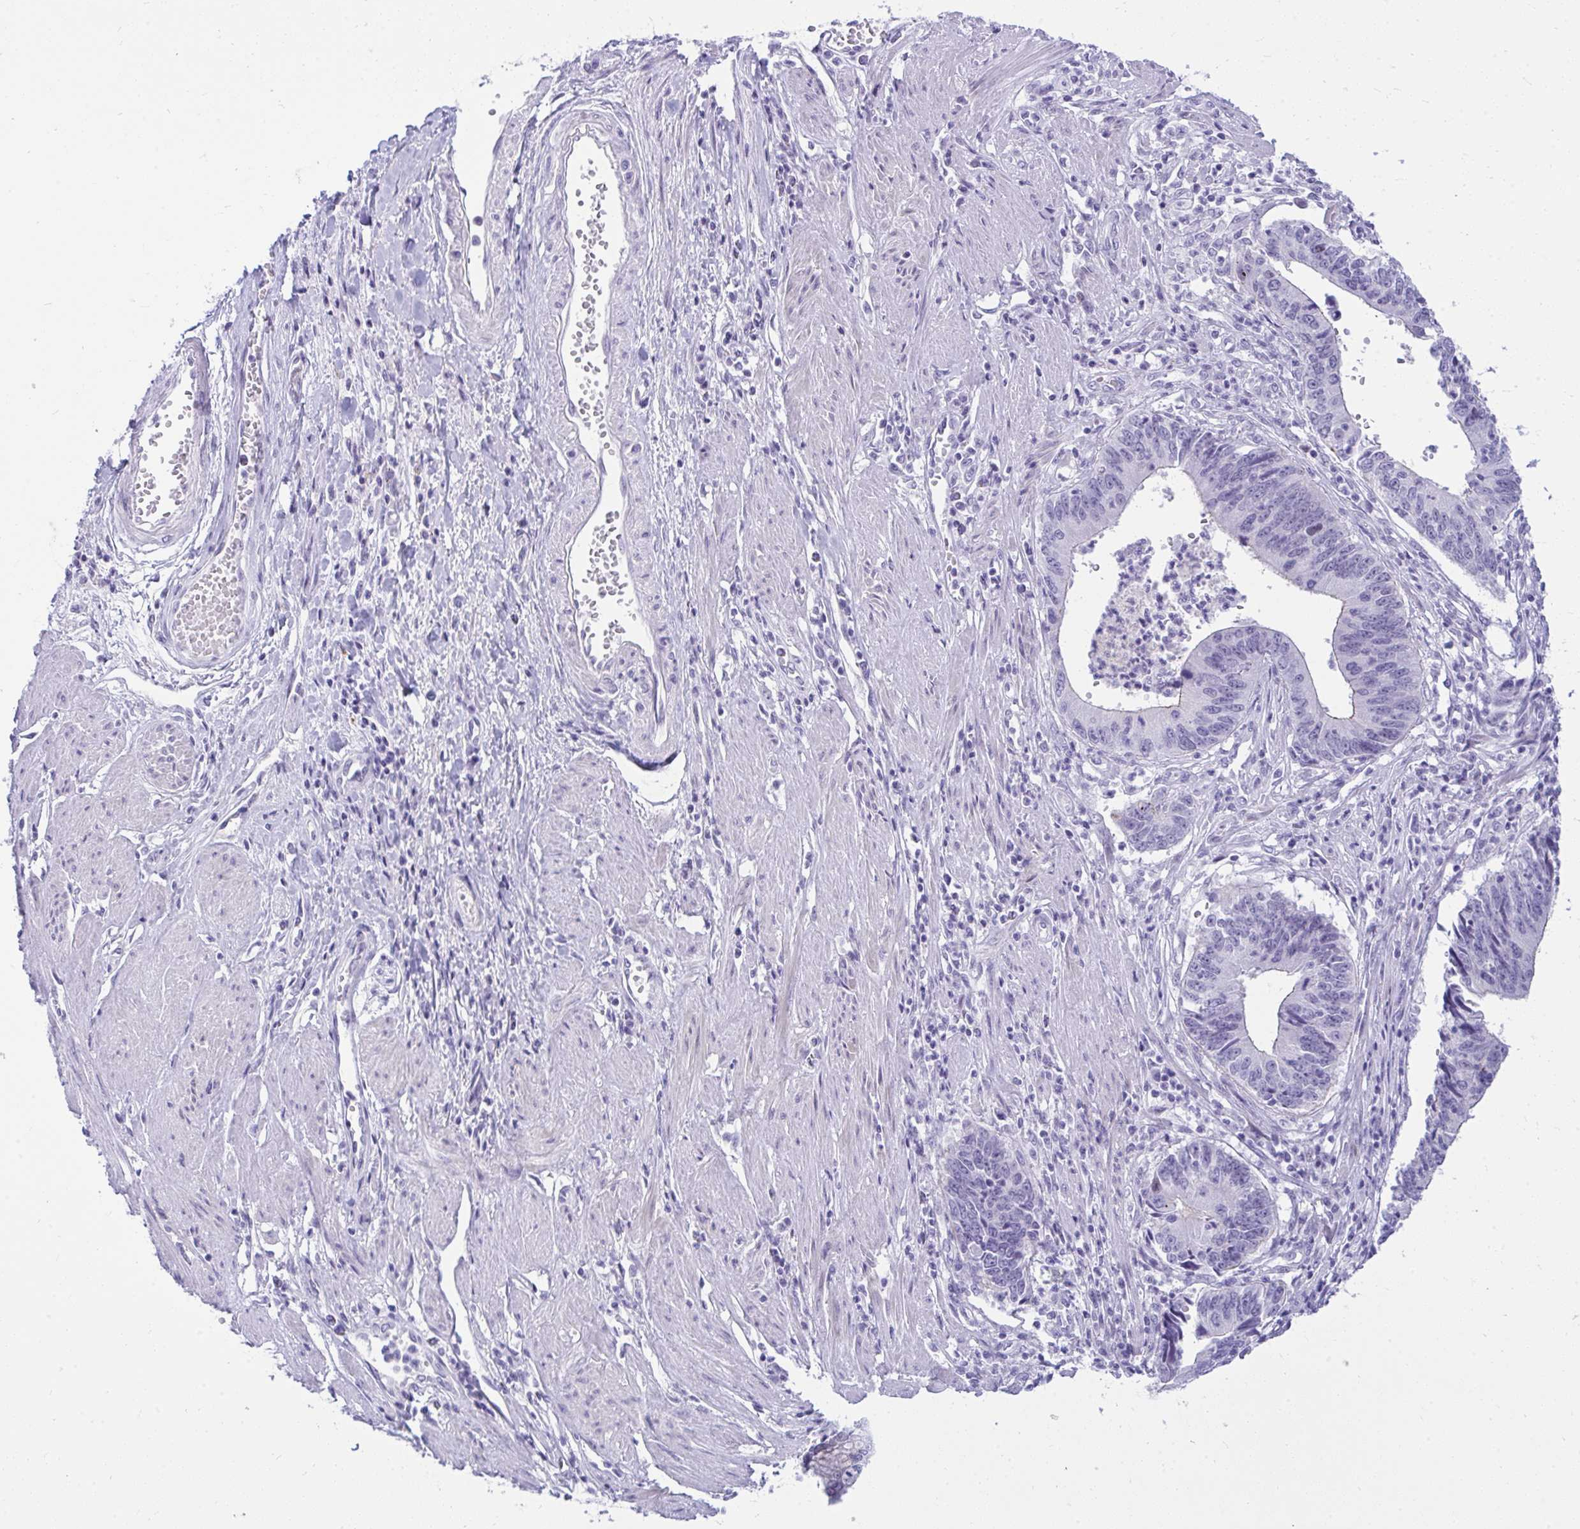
{"staining": {"intensity": "negative", "quantity": "none", "location": "none"}, "tissue": "stomach cancer", "cell_type": "Tumor cells", "image_type": "cancer", "snomed": [{"axis": "morphology", "description": "Adenocarcinoma, NOS"}, {"axis": "topography", "description": "Stomach"}], "caption": "Immunohistochemical staining of stomach cancer reveals no significant staining in tumor cells. (Brightfield microscopy of DAB (3,3'-diaminobenzidine) IHC at high magnification).", "gene": "OR5F1", "patient": {"sex": "male", "age": 59}}